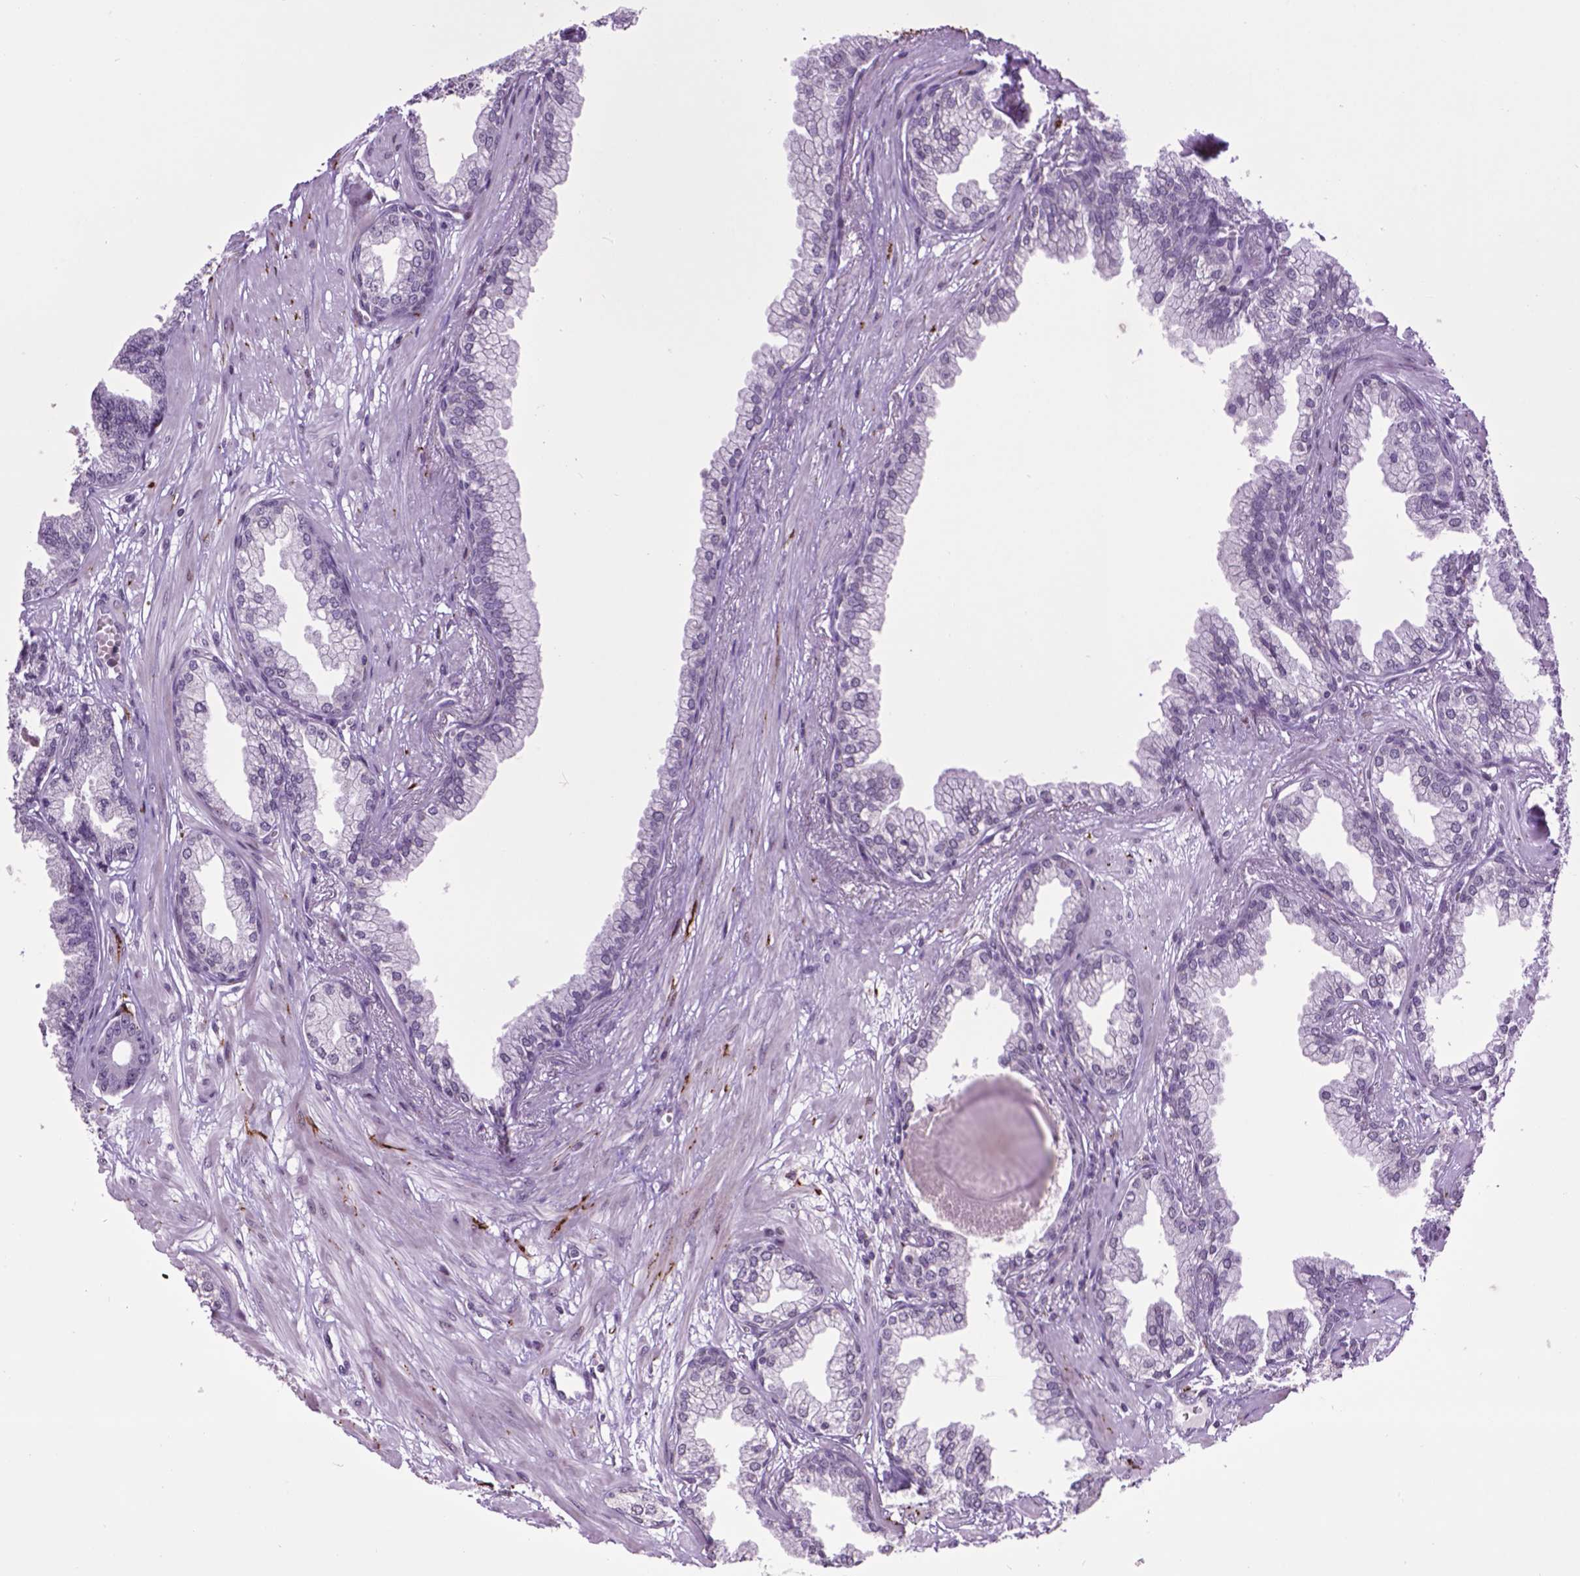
{"staining": {"intensity": "negative", "quantity": "none", "location": "none"}, "tissue": "prostate cancer", "cell_type": "Tumor cells", "image_type": "cancer", "snomed": [{"axis": "morphology", "description": "Adenocarcinoma, Low grade"}, {"axis": "topography", "description": "Prostate"}], "caption": "A high-resolution histopathology image shows IHC staining of prostate low-grade adenocarcinoma, which demonstrates no significant staining in tumor cells.", "gene": "TH", "patient": {"sex": "male", "age": 64}}